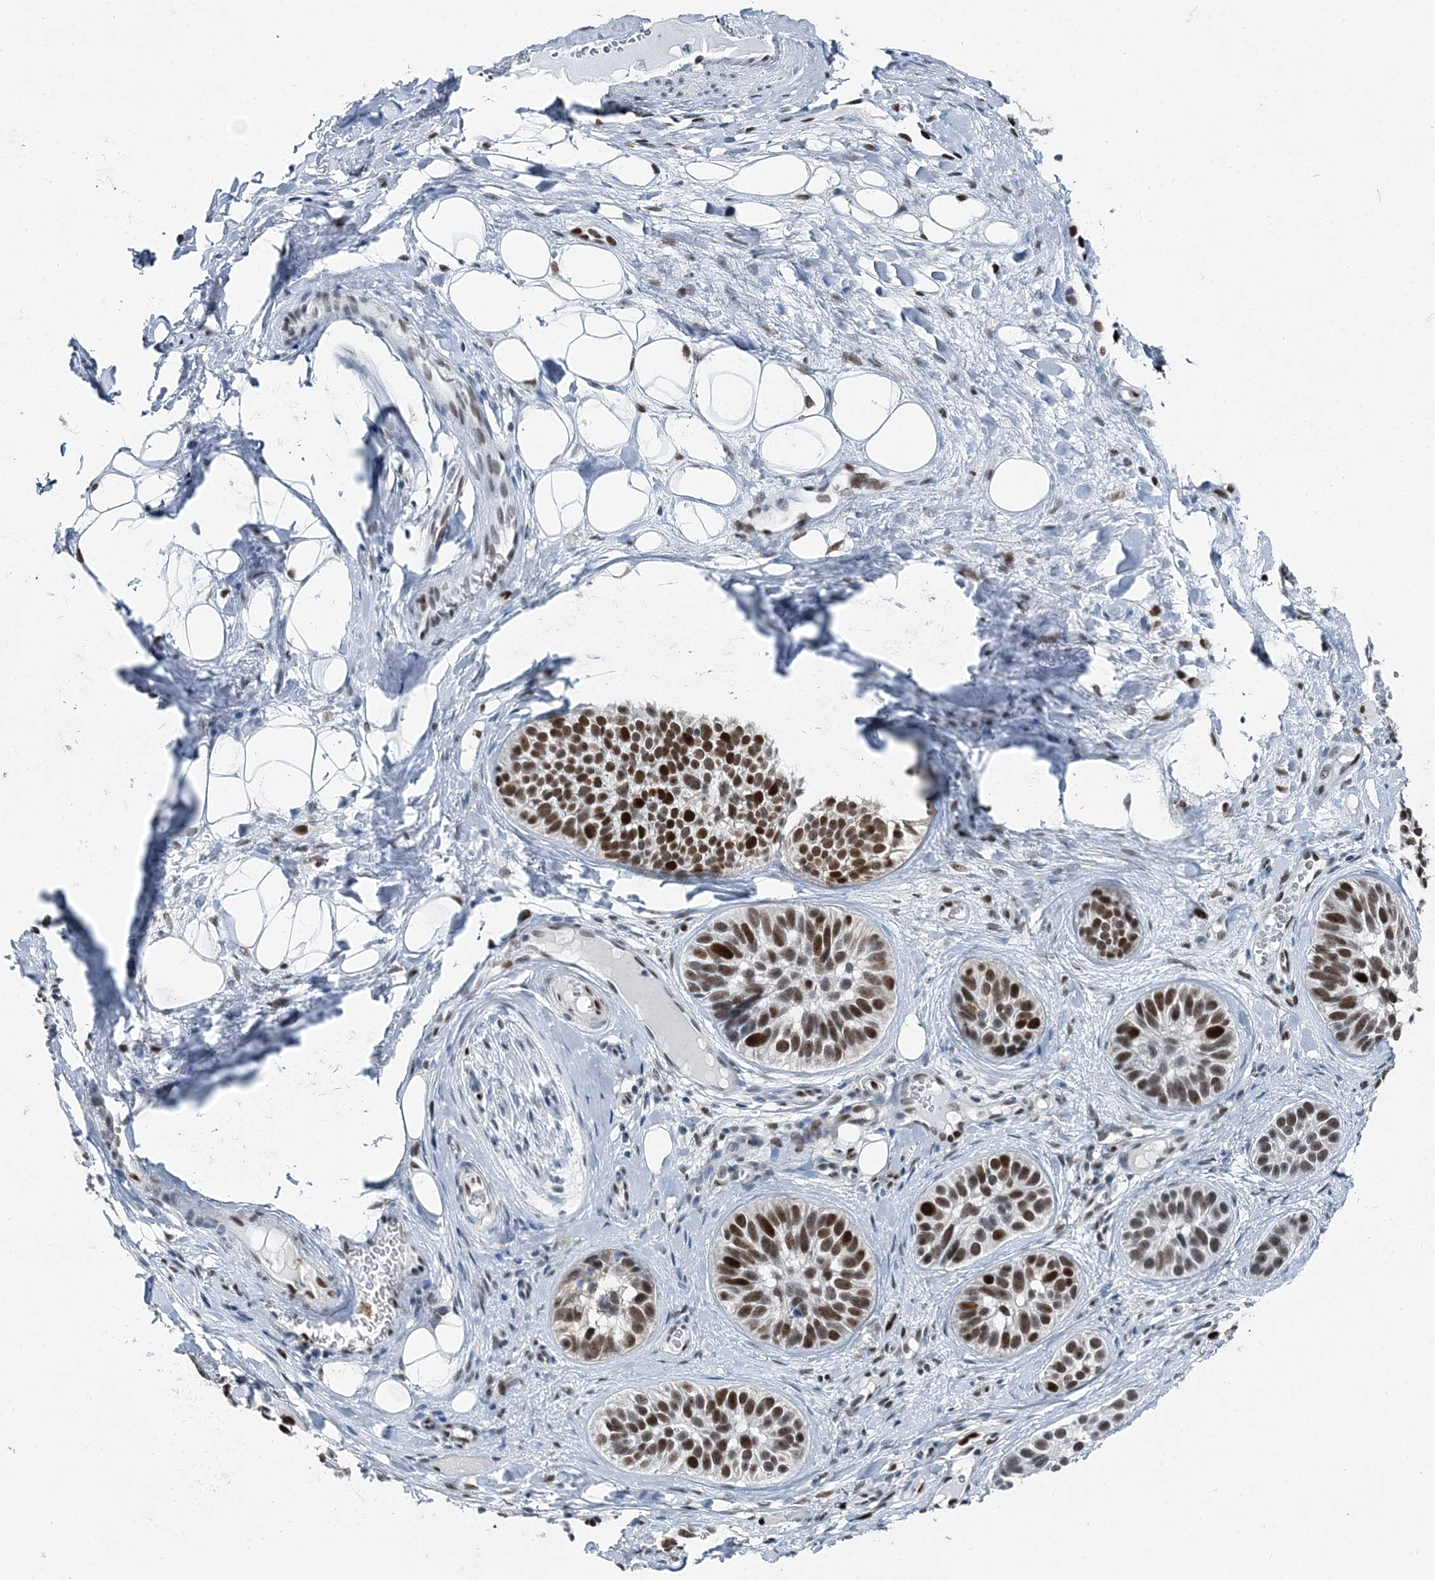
{"staining": {"intensity": "strong", "quantity": ">75%", "location": "nuclear"}, "tissue": "skin cancer", "cell_type": "Tumor cells", "image_type": "cancer", "snomed": [{"axis": "morphology", "description": "Basal cell carcinoma"}, {"axis": "topography", "description": "Skin"}], "caption": "An image of human skin cancer (basal cell carcinoma) stained for a protein reveals strong nuclear brown staining in tumor cells. (DAB (3,3'-diaminobenzidine) = brown stain, brightfield microscopy at high magnification).", "gene": "HAT1", "patient": {"sex": "male", "age": 62}}